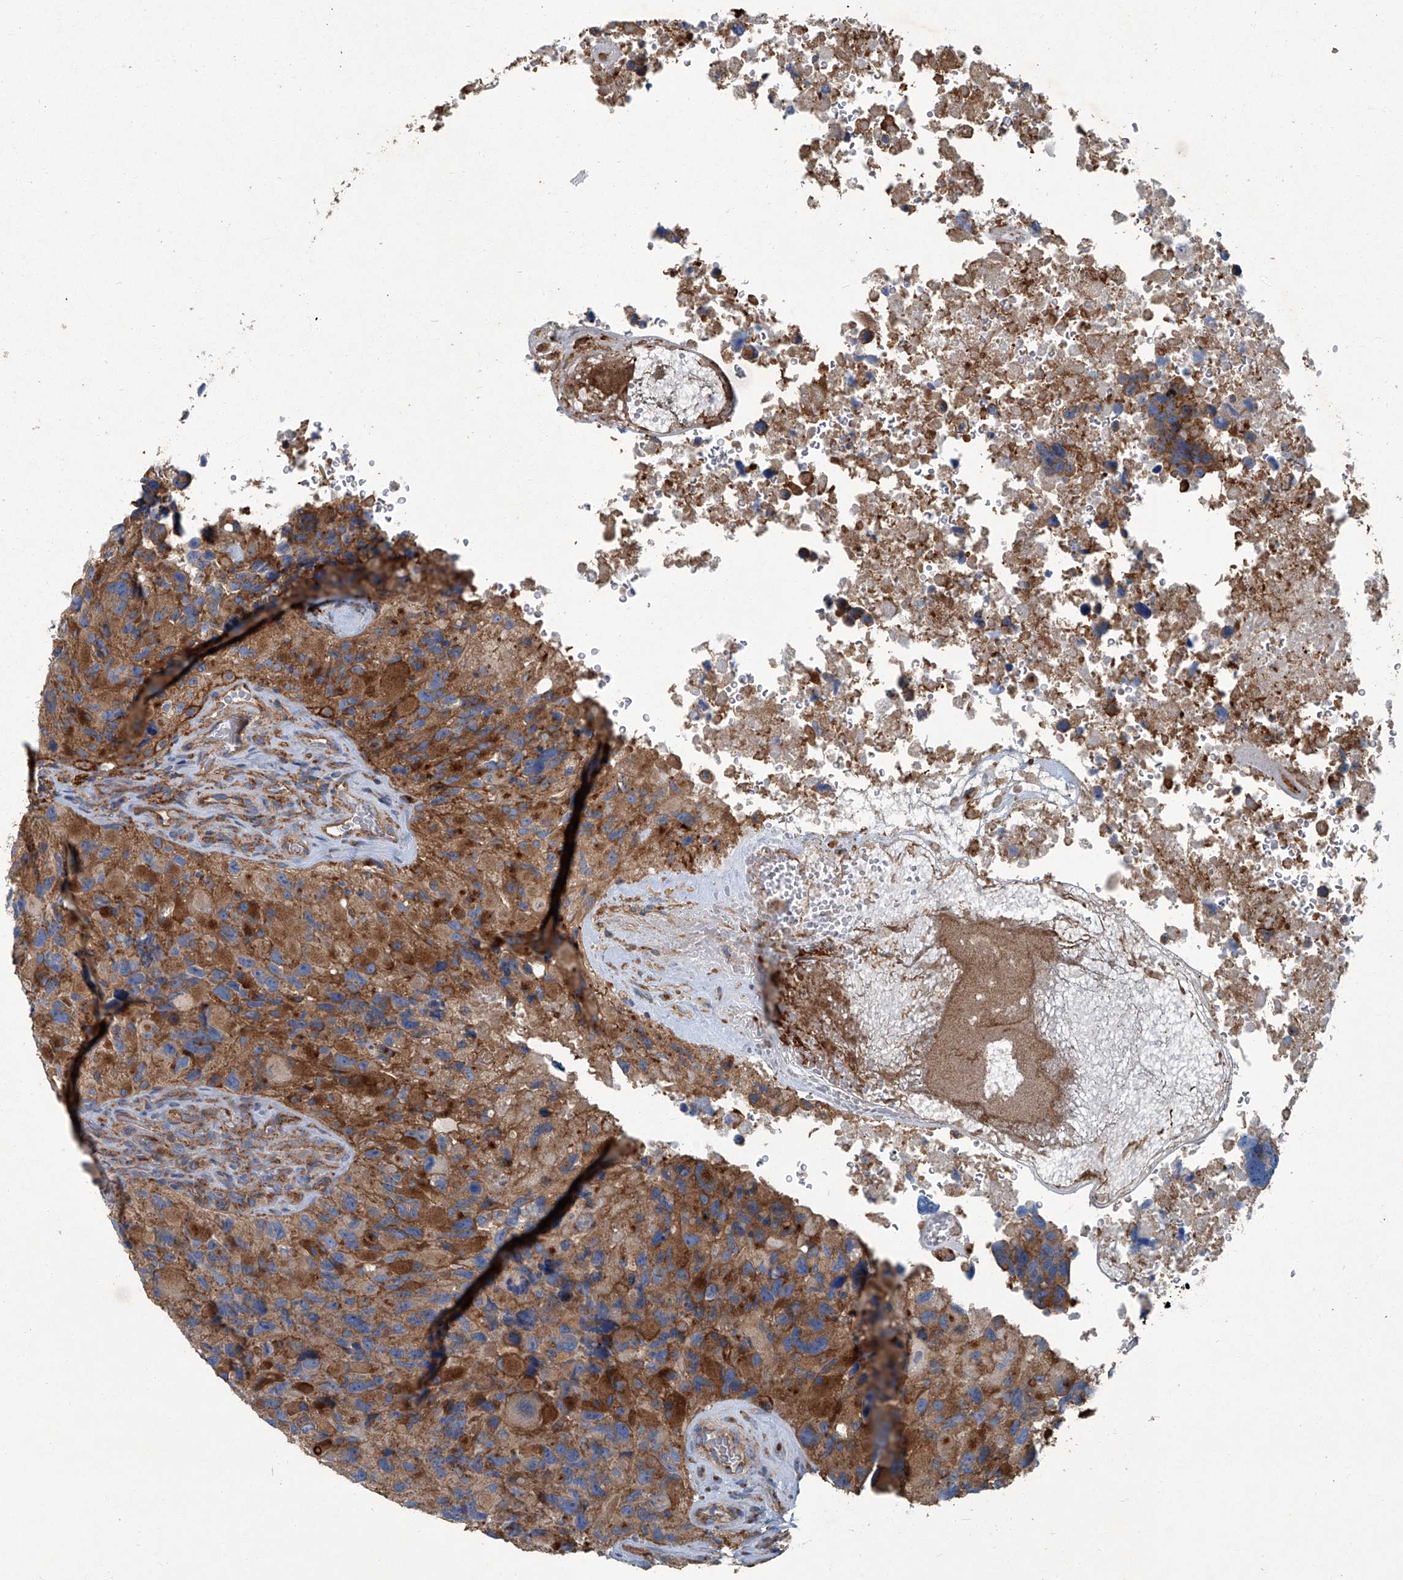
{"staining": {"intensity": "moderate", "quantity": ">75%", "location": "cytoplasmic/membranous"}, "tissue": "glioma", "cell_type": "Tumor cells", "image_type": "cancer", "snomed": [{"axis": "morphology", "description": "Glioma, malignant, High grade"}, {"axis": "topography", "description": "Brain"}], "caption": "A micrograph of human glioma stained for a protein displays moderate cytoplasmic/membranous brown staining in tumor cells.", "gene": "PIGH", "patient": {"sex": "male", "age": 69}}